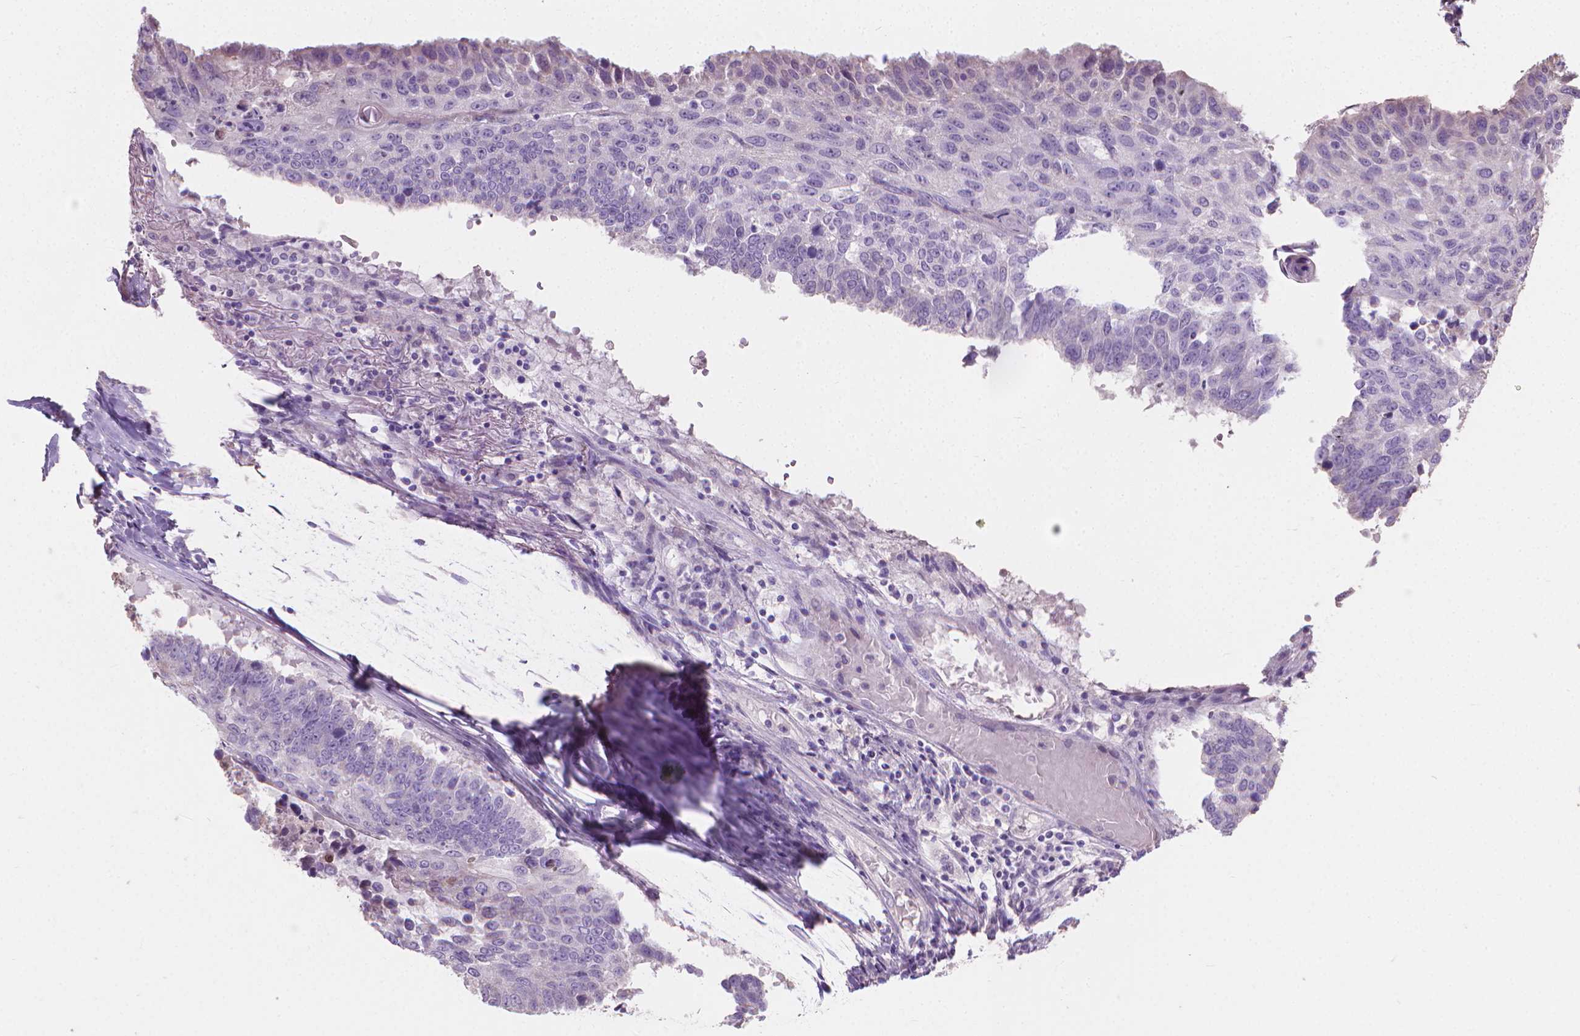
{"staining": {"intensity": "negative", "quantity": "none", "location": "none"}, "tissue": "lung cancer", "cell_type": "Tumor cells", "image_type": "cancer", "snomed": [{"axis": "morphology", "description": "Squamous cell carcinoma, NOS"}, {"axis": "topography", "description": "Lung"}], "caption": "A high-resolution photomicrograph shows immunohistochemistry (IHC) staining of lung squamous cell carcinoma, which reveals no significant expression in tumor cells.", "gene": "CABCOCO1", "patient": {"sex": "male", "age": 73}}